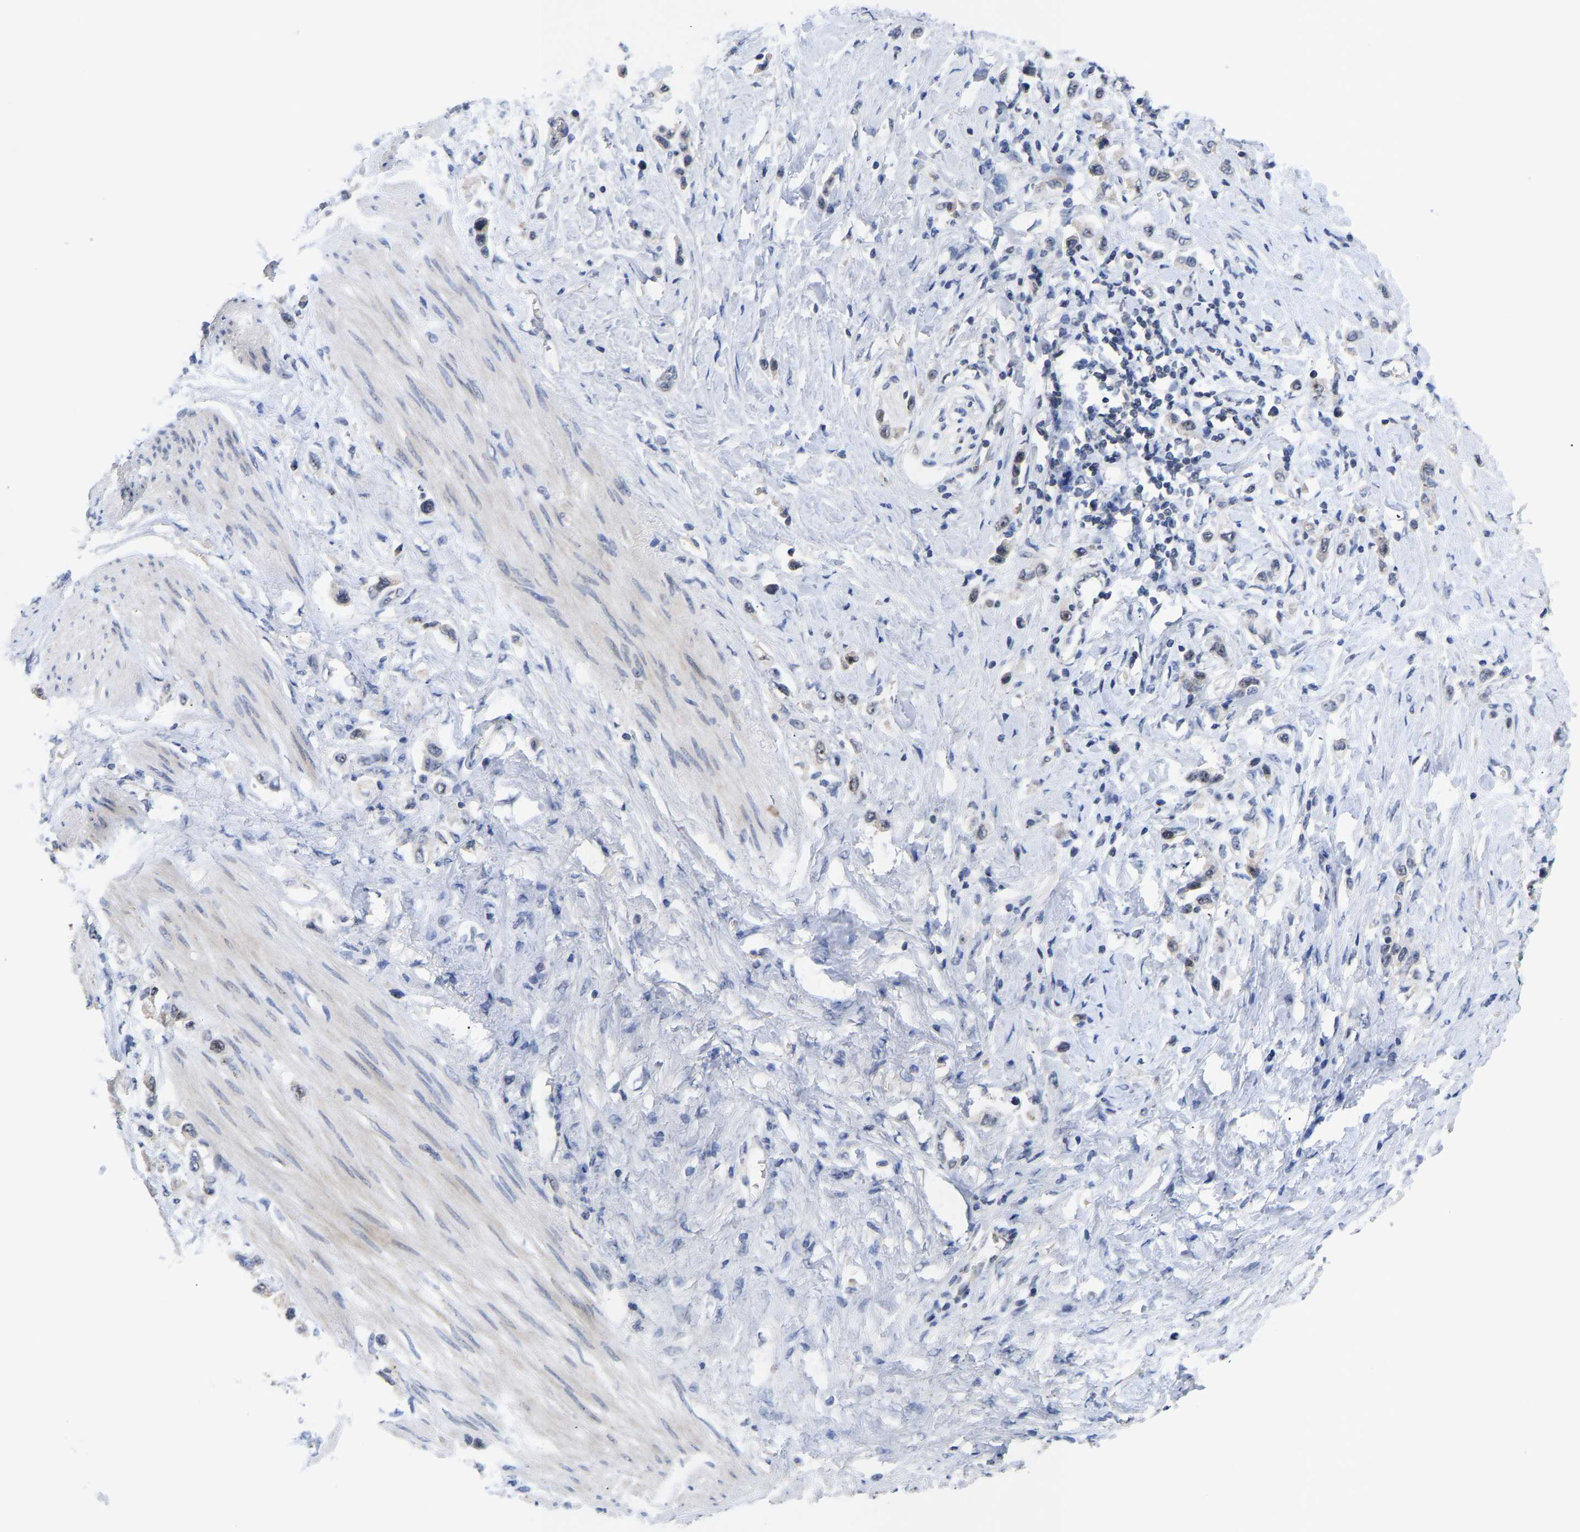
{"staining": {"intensity": "weak", "quantity": ">75%", "location": "nuclear"}, "tissue": "stomach cancer", "cell_type": "Tumor cells", "image_type": "cancer", "snomed": [{"axis": "morphology", "description": "Adenocarcinoma, NOS"}, {"axis": "topography", "description": "Stomach"}], "caption": "Protein analysis of stomach cancer (adenocarcinoma) tissue exhibits weak nuclear expression in about >75% of tumor cells. (brown staining indicates protein expression, while blue staining denotes nuclei).", "gene": "NLE1", "patient": {"sex": "female", "age": 65}}